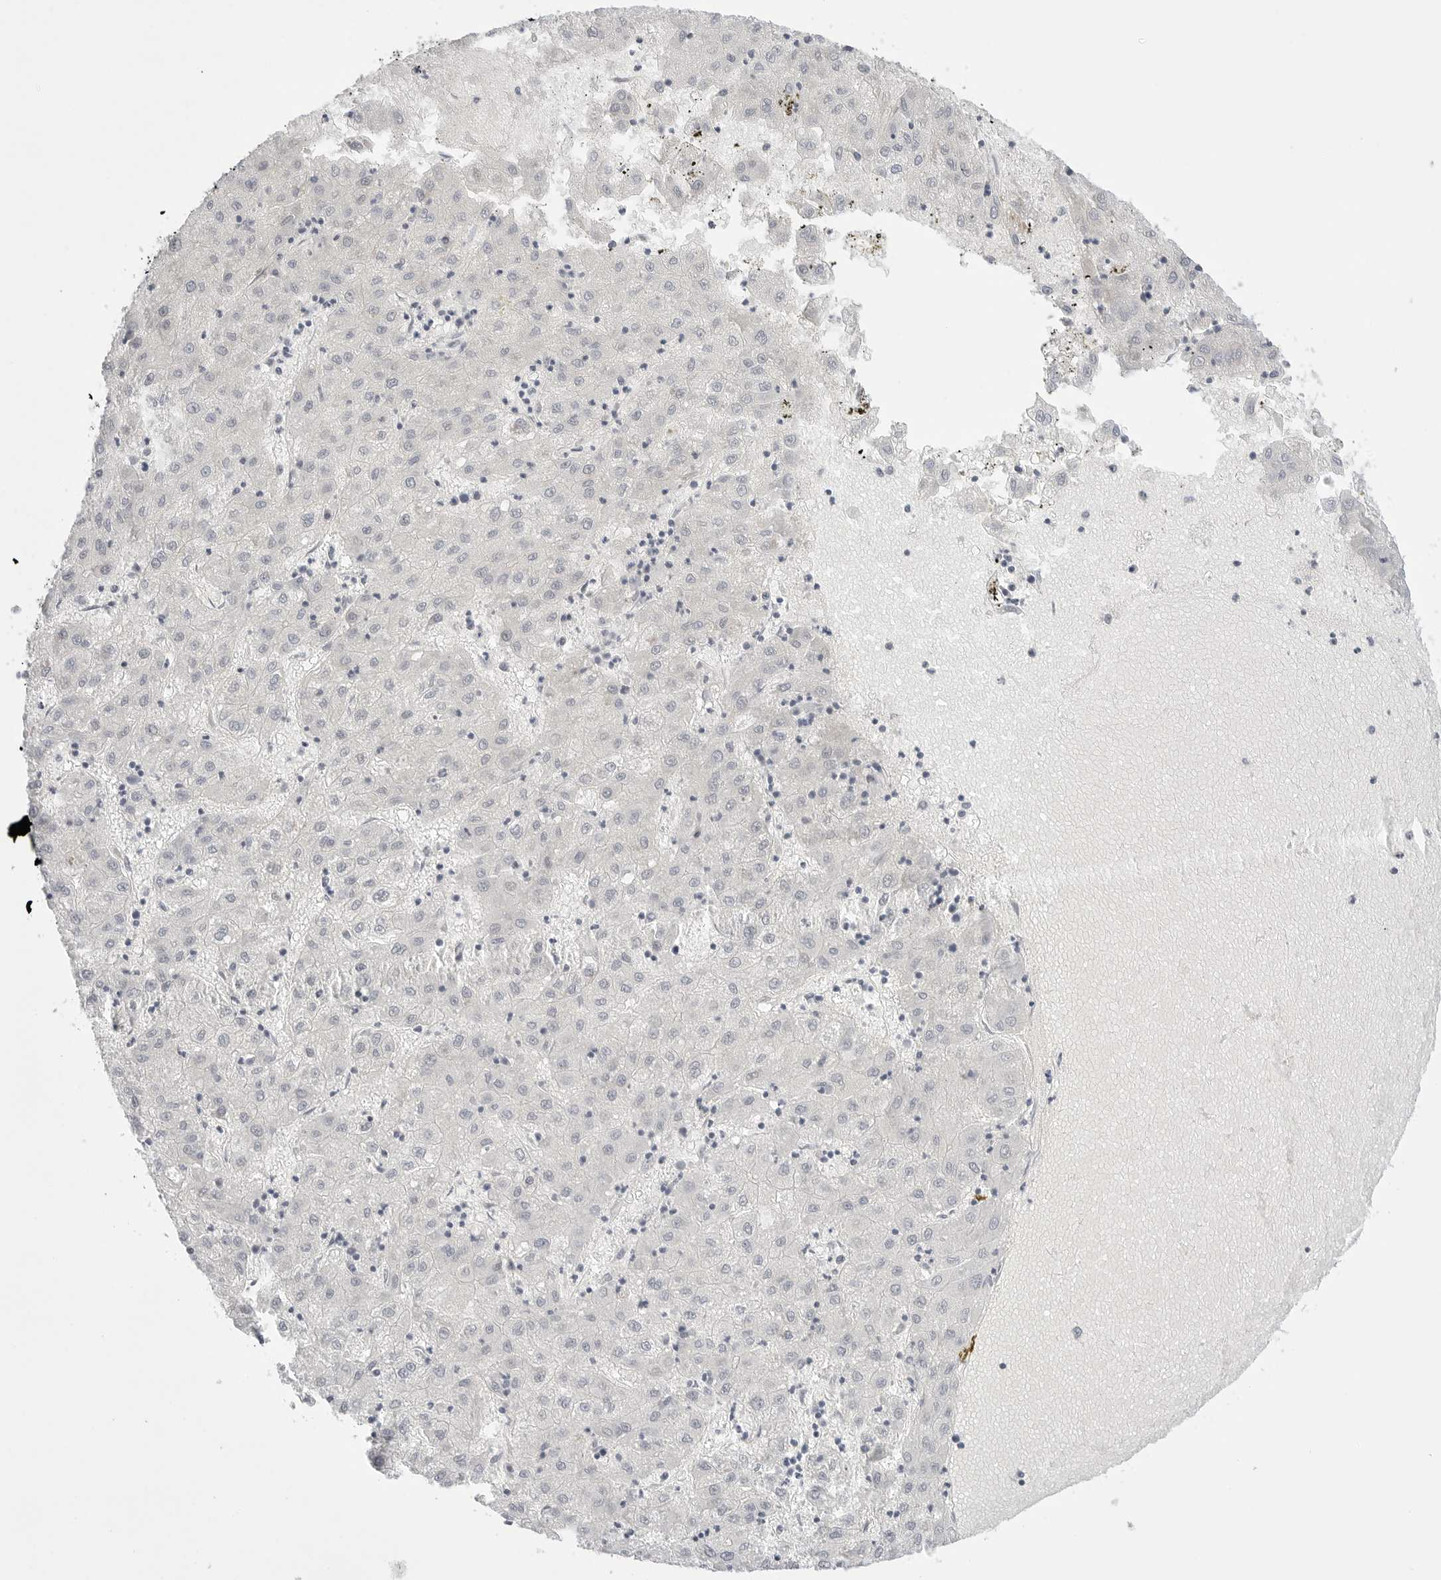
{"staining": {"intensity": "negative", "quantity": "none", "location": "none"}, "tissue": "liver cancer", "cell_type": "Tumor cells", "image_type": "cancer", "snomed": [{"axis": "morphology", "description": "Carcinoma, Hepatocellular, NOS"}, {"axis": "topography", "description": "Liver"}], "caption": "This image is of liver cancer stained with immunohistochemistry (IHC) to label a protein in brown with the nuclei are counter-stained blue. There is no expression in tumor cells.", "gene": "TCP1", "patient": {"sex": "male", "age": 72}}